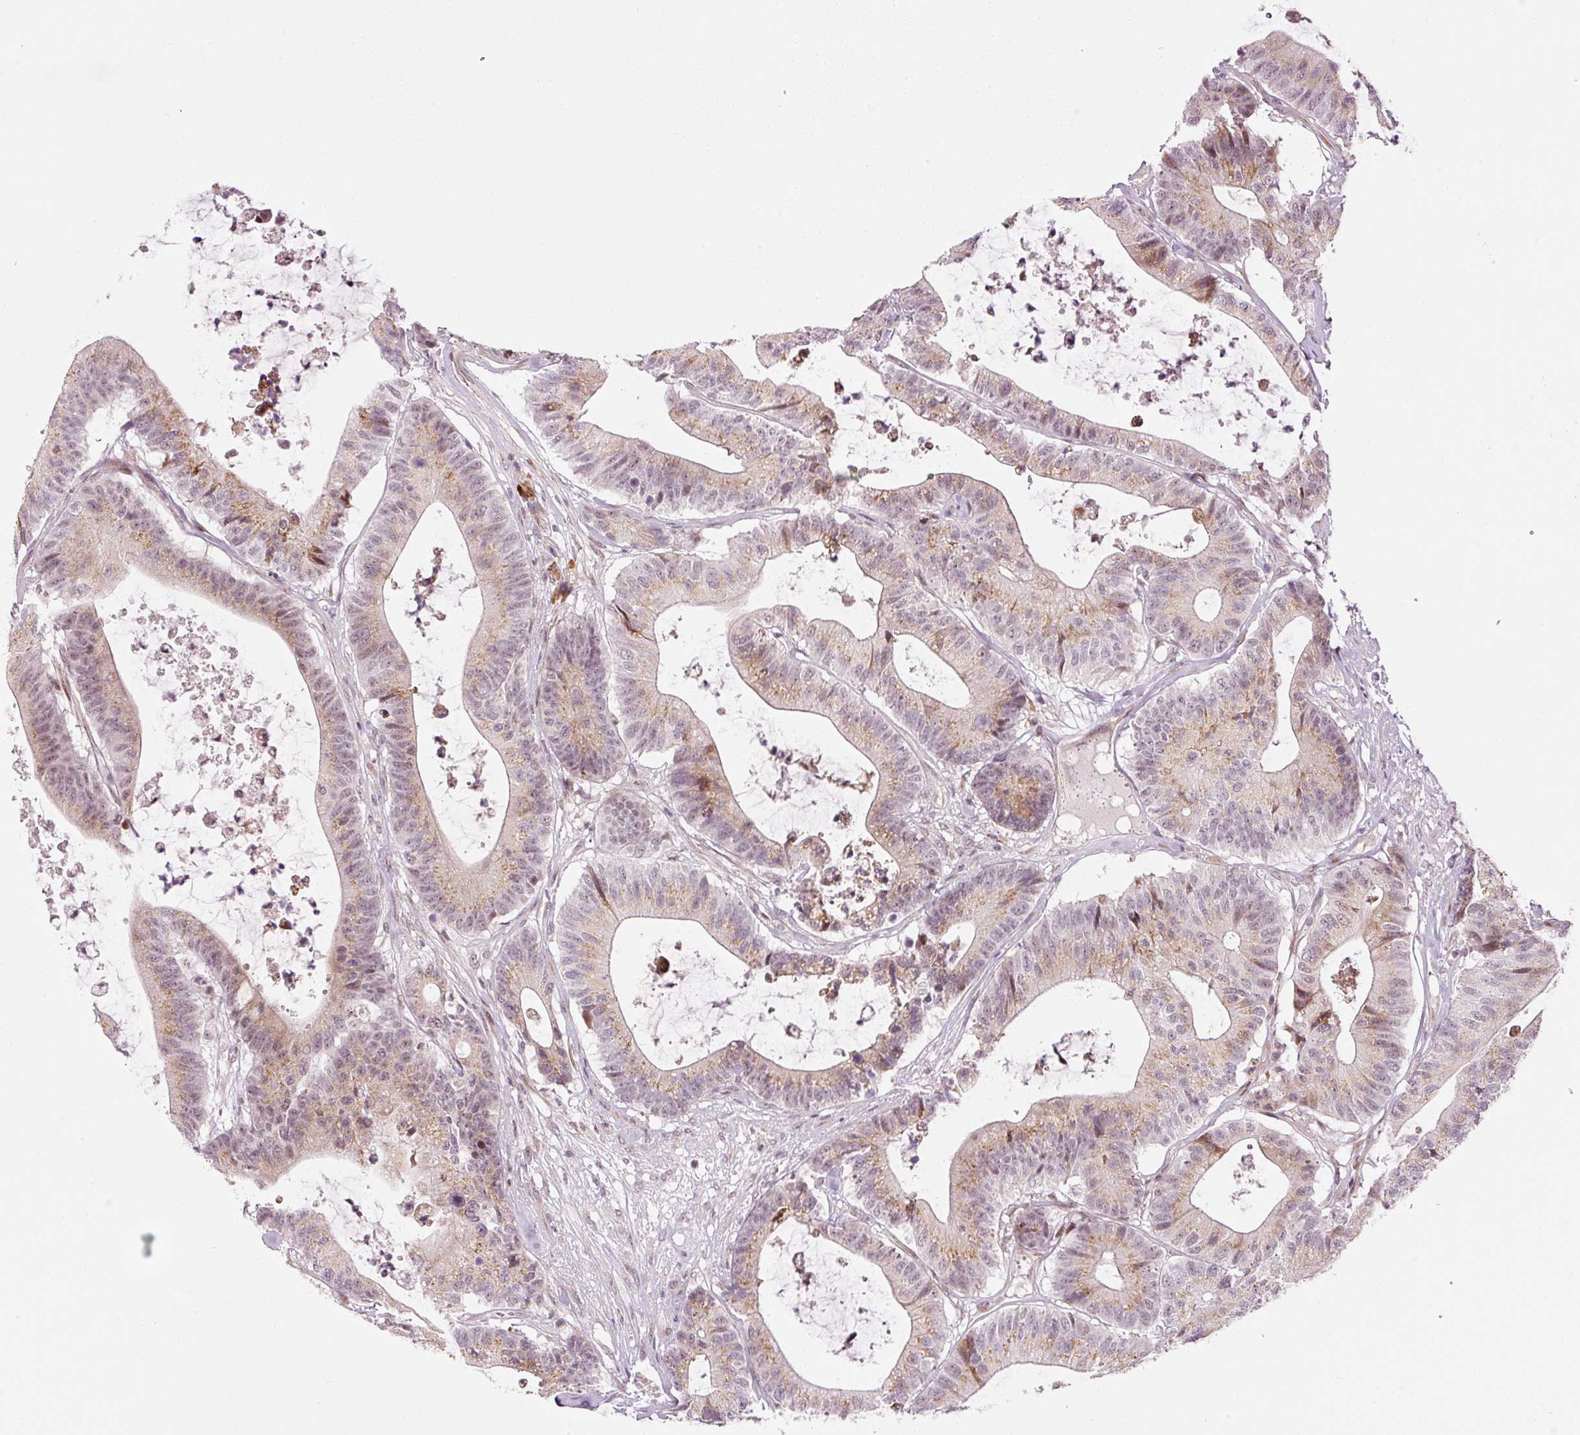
{"staining": {"intensity": "moderate", "quantity": "25%-75%", "location": "cytoplasmic/membranous,nuclear"}, "tissue": "colorectal cancer", "cell_type": "Tumor cells", "image_type": "cancer", "snomed": [{"axis": "morphology", "description": "Adenocarcinoma, NOS"}, {"axis": "topography", "description": "Colon"}], "caption": "DAB (3,3'-diaminobenzidine) immunohistochemical staining of colorectal adenocarcinoma displays moderate cytoplasmic/membranous and nuclear protein positivity in about 25%-75% of tumor cells.", "gene": "ANKRD20A1", "patient": {"sex": "female", "age": 84}}